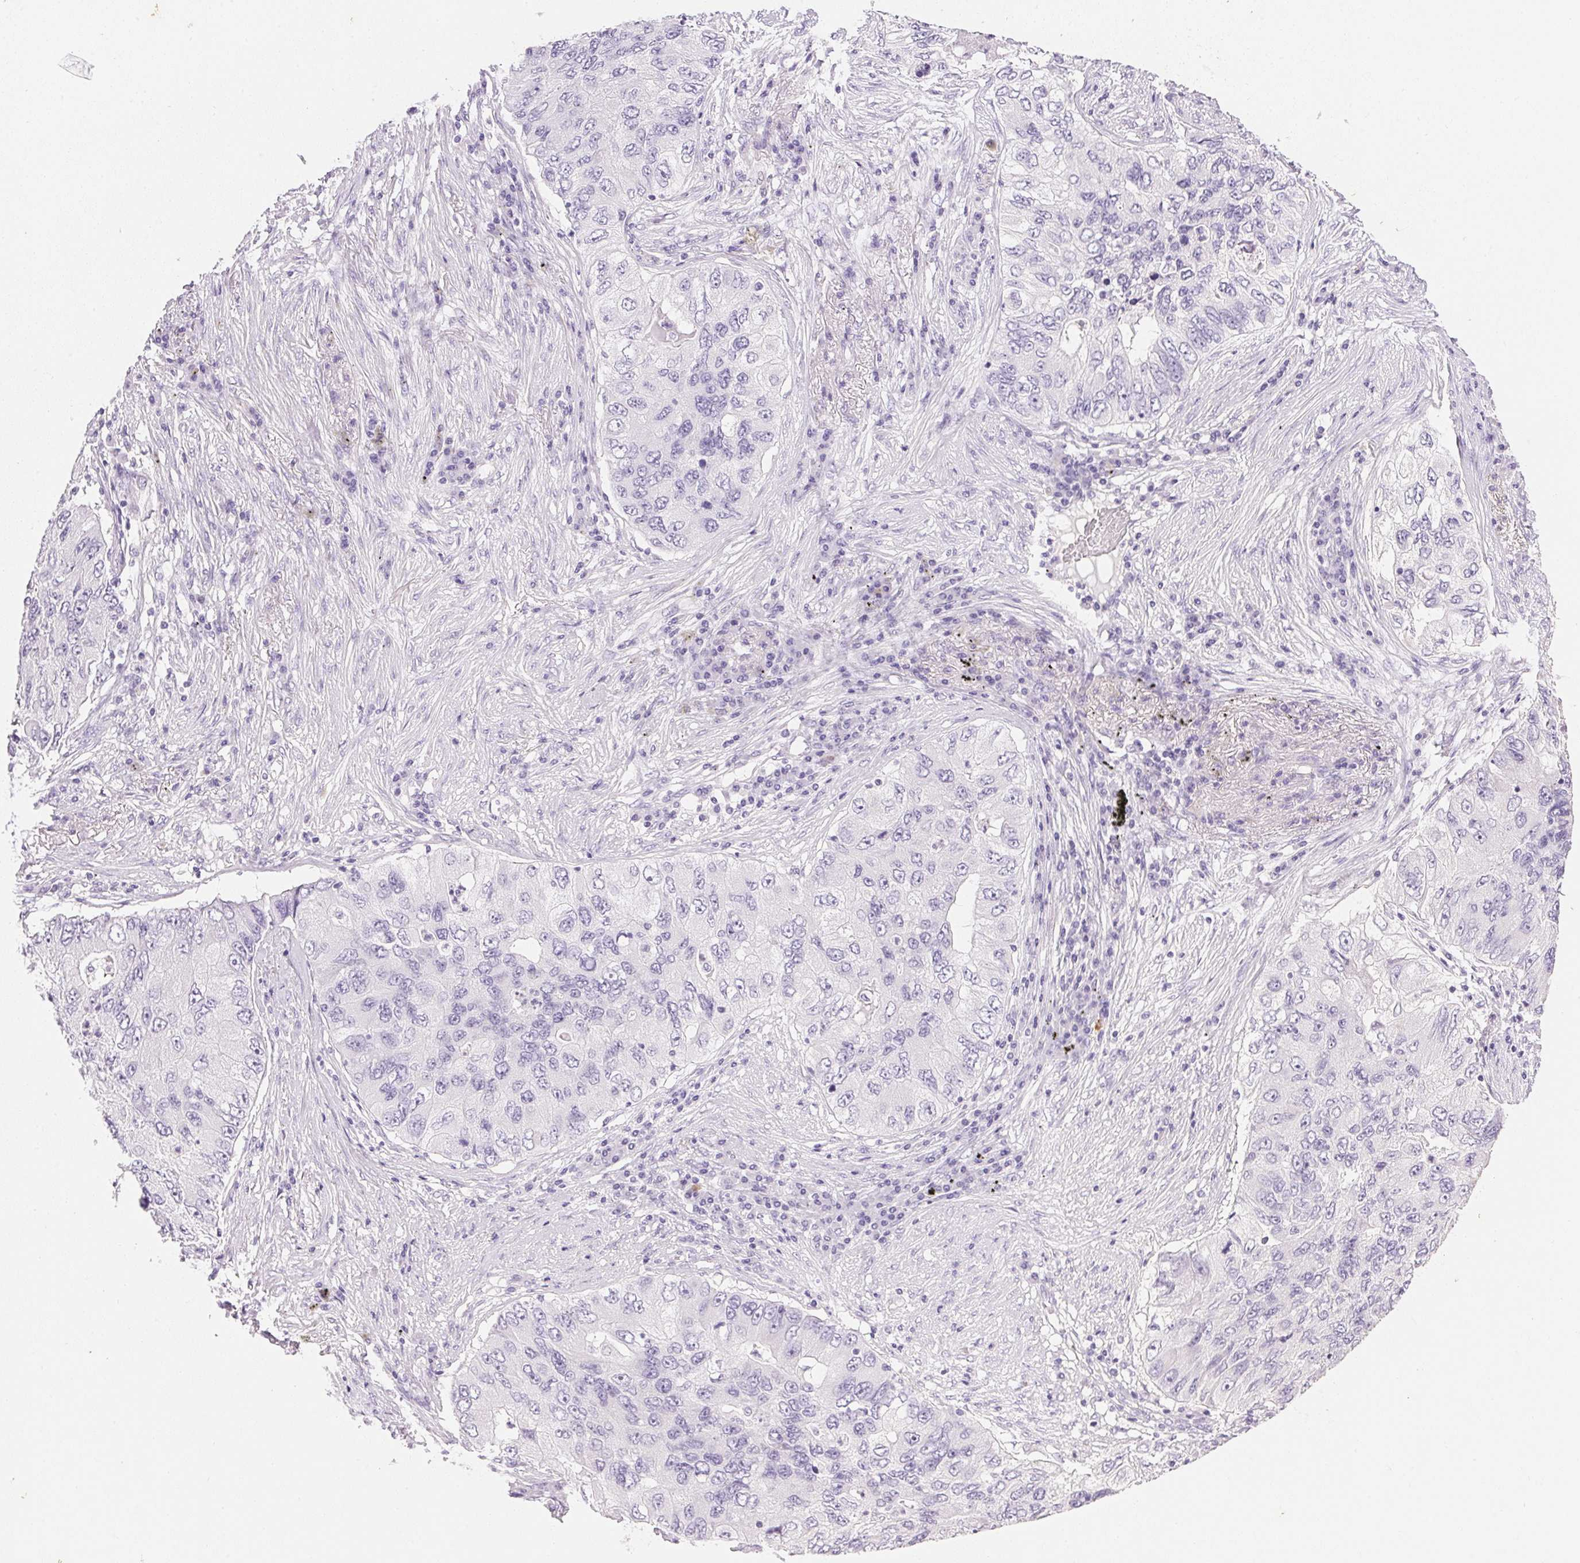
{"staining": {"intensity": "negative", "quantity": "none", "location": "none"}, "tissue": "lung cancer", "cell_type": "Tumor cells", "image_type": "cancer", "snomed": [{"axis": "morphology", "description": "Adenocarcinoma, NOS"}, {"axis": "morphology", "description": "Adenocarcinoma, metastatic, NOS"}, {"axis": "topography", "description": "Lymph node"}, {"axis": "topography", "description": "Lung"}], "caption": "This is an immunohistochemistry (IHC) micrograph of lung cancer. There is no expression in tumor cells.", "gene": "KCNE2", "patient": {"sex": "female", "age": 54}}